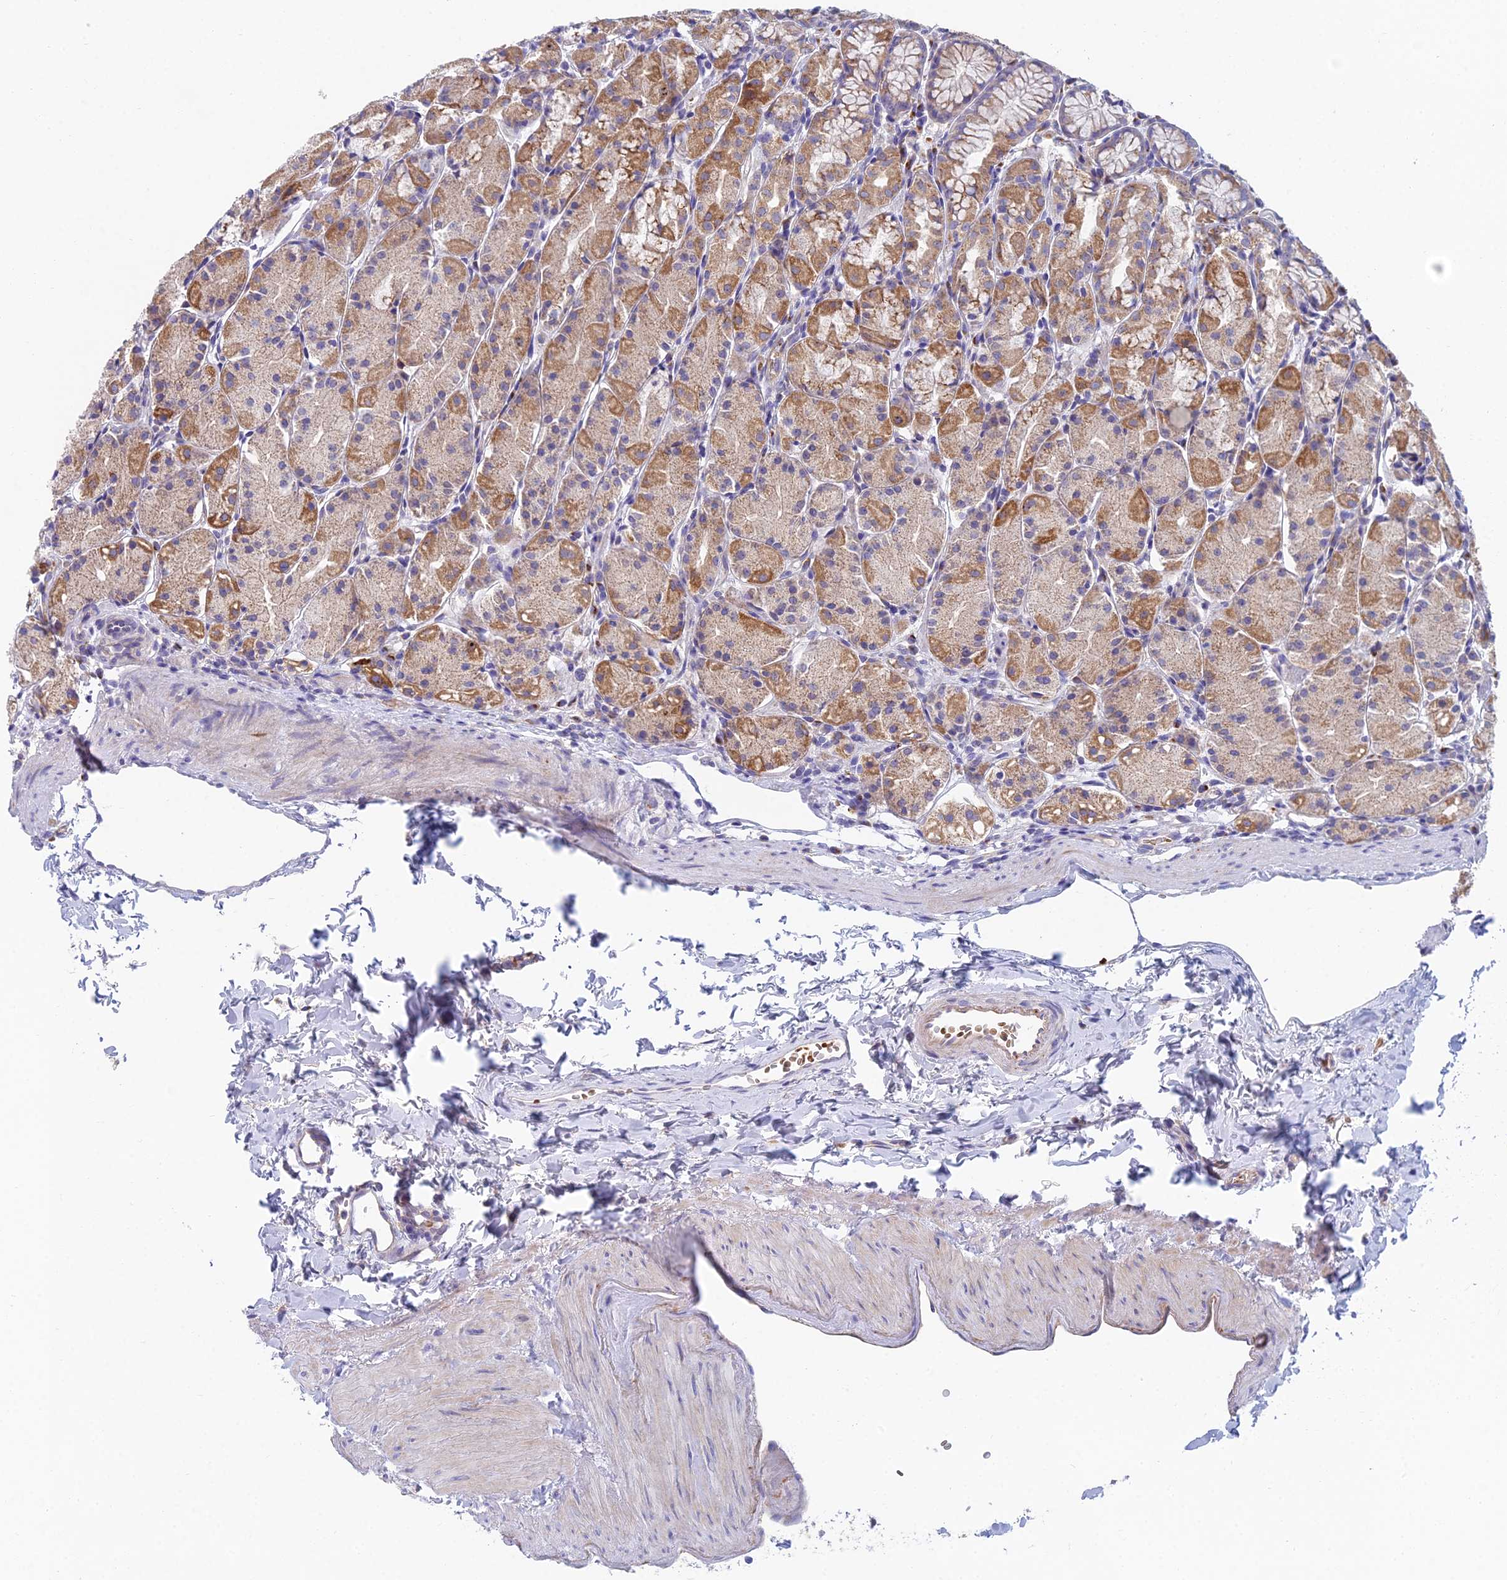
{"staining": {"intensity": "moderate", "quantity": ">75%", "location": "cytoplasmic/membranous"}, "tissue": "stomach", "cell_type": "Glandular cells", "image_type": "normal", "snomed": [{"axis": "morphology", "description": "Normal tissue, NOS"}, {"axis": "topography", "description": "Stomach, upper"}], "caption": "Glandular cells reveal medium levels of moderate cytoplasmic/membranous staining in approximately >75% of cells in benign stomach.", "gene": "ZNF564", "patient": {"sex": "male", "age": 47}}